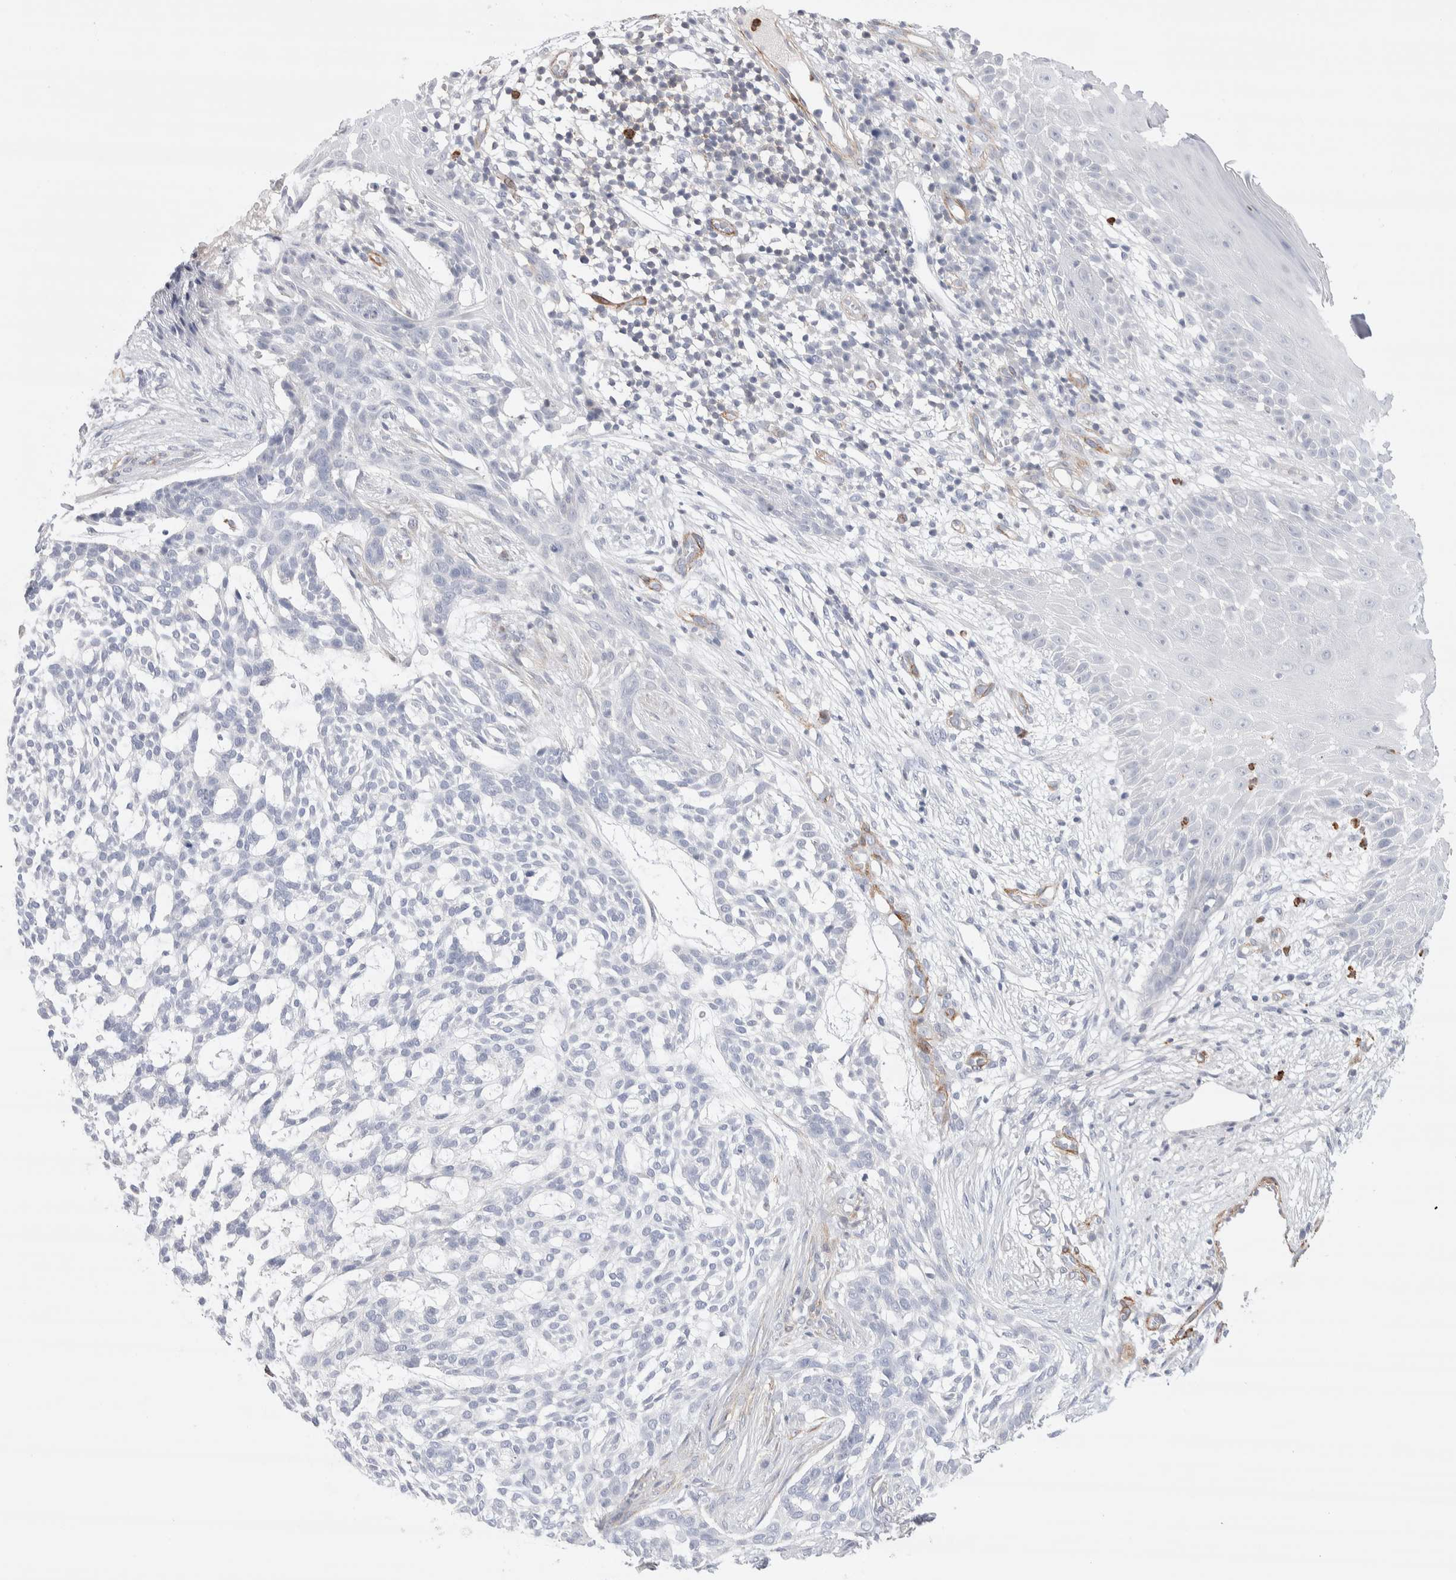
{"staining": {"intensity": "negative", "quantity": "none", "location": "none"}, "tissue": "skin cancer", "cell_type": "Tumor cells", "image_type": "cancer", "snomed": [{"axis": "morphology", "description": "Basal cell carcinoma"}, {"axis": "topography", "description": "Skin"}], "caption": "IHC of basal cell carcinoma (skin) shows no staining in tumor cells.", "gene": "SEPTIN4", "patient": {"sex": "female", "age": 64}}